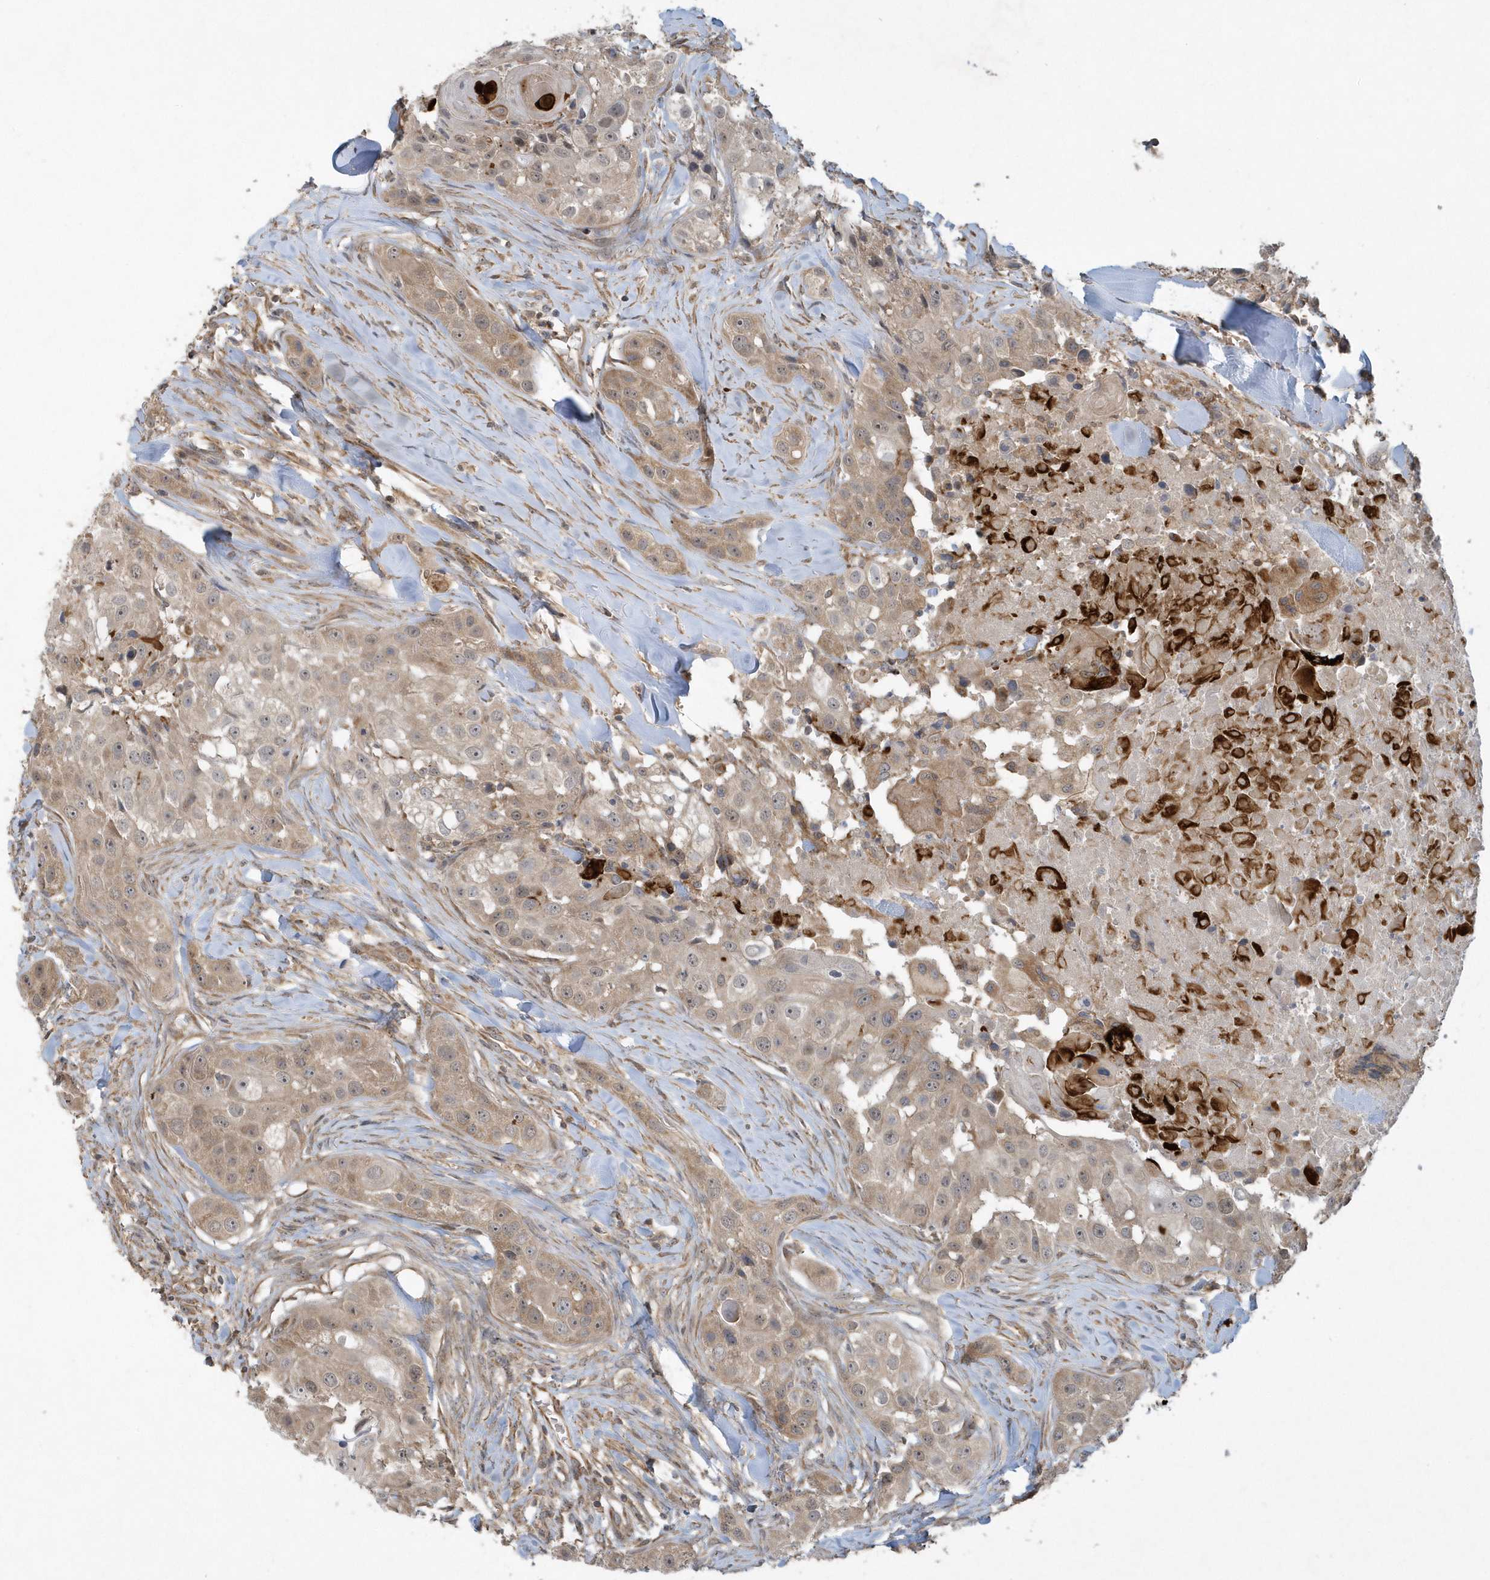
{"staining": {"intensity": "weak", "quantity": ">75%", "location": "cytoplasmic/membranous"}, "tissue": "head and neck cancer", "cell_type": "Tumor cells", "image_type": "cancer", "snomed": [{"axis": "morphology", "description": "Normal tissue, NOS"}, {"axis": "morphology", "description": "Squamous cell carcinoma, NOS"}, {"axis": "topography", "description": "Skeletal muscle"}, {"axis": "topography", "description": "Head-Neck"}], "caption": "Squamous cell carcinoma (head and neck) stained for a protein (brown) shows weak cytoplasmic/membranous positive expression in approximately >75% of tumor cells.", "gene": "THG1L", "patient": {"sex": "male", "age": 51}}